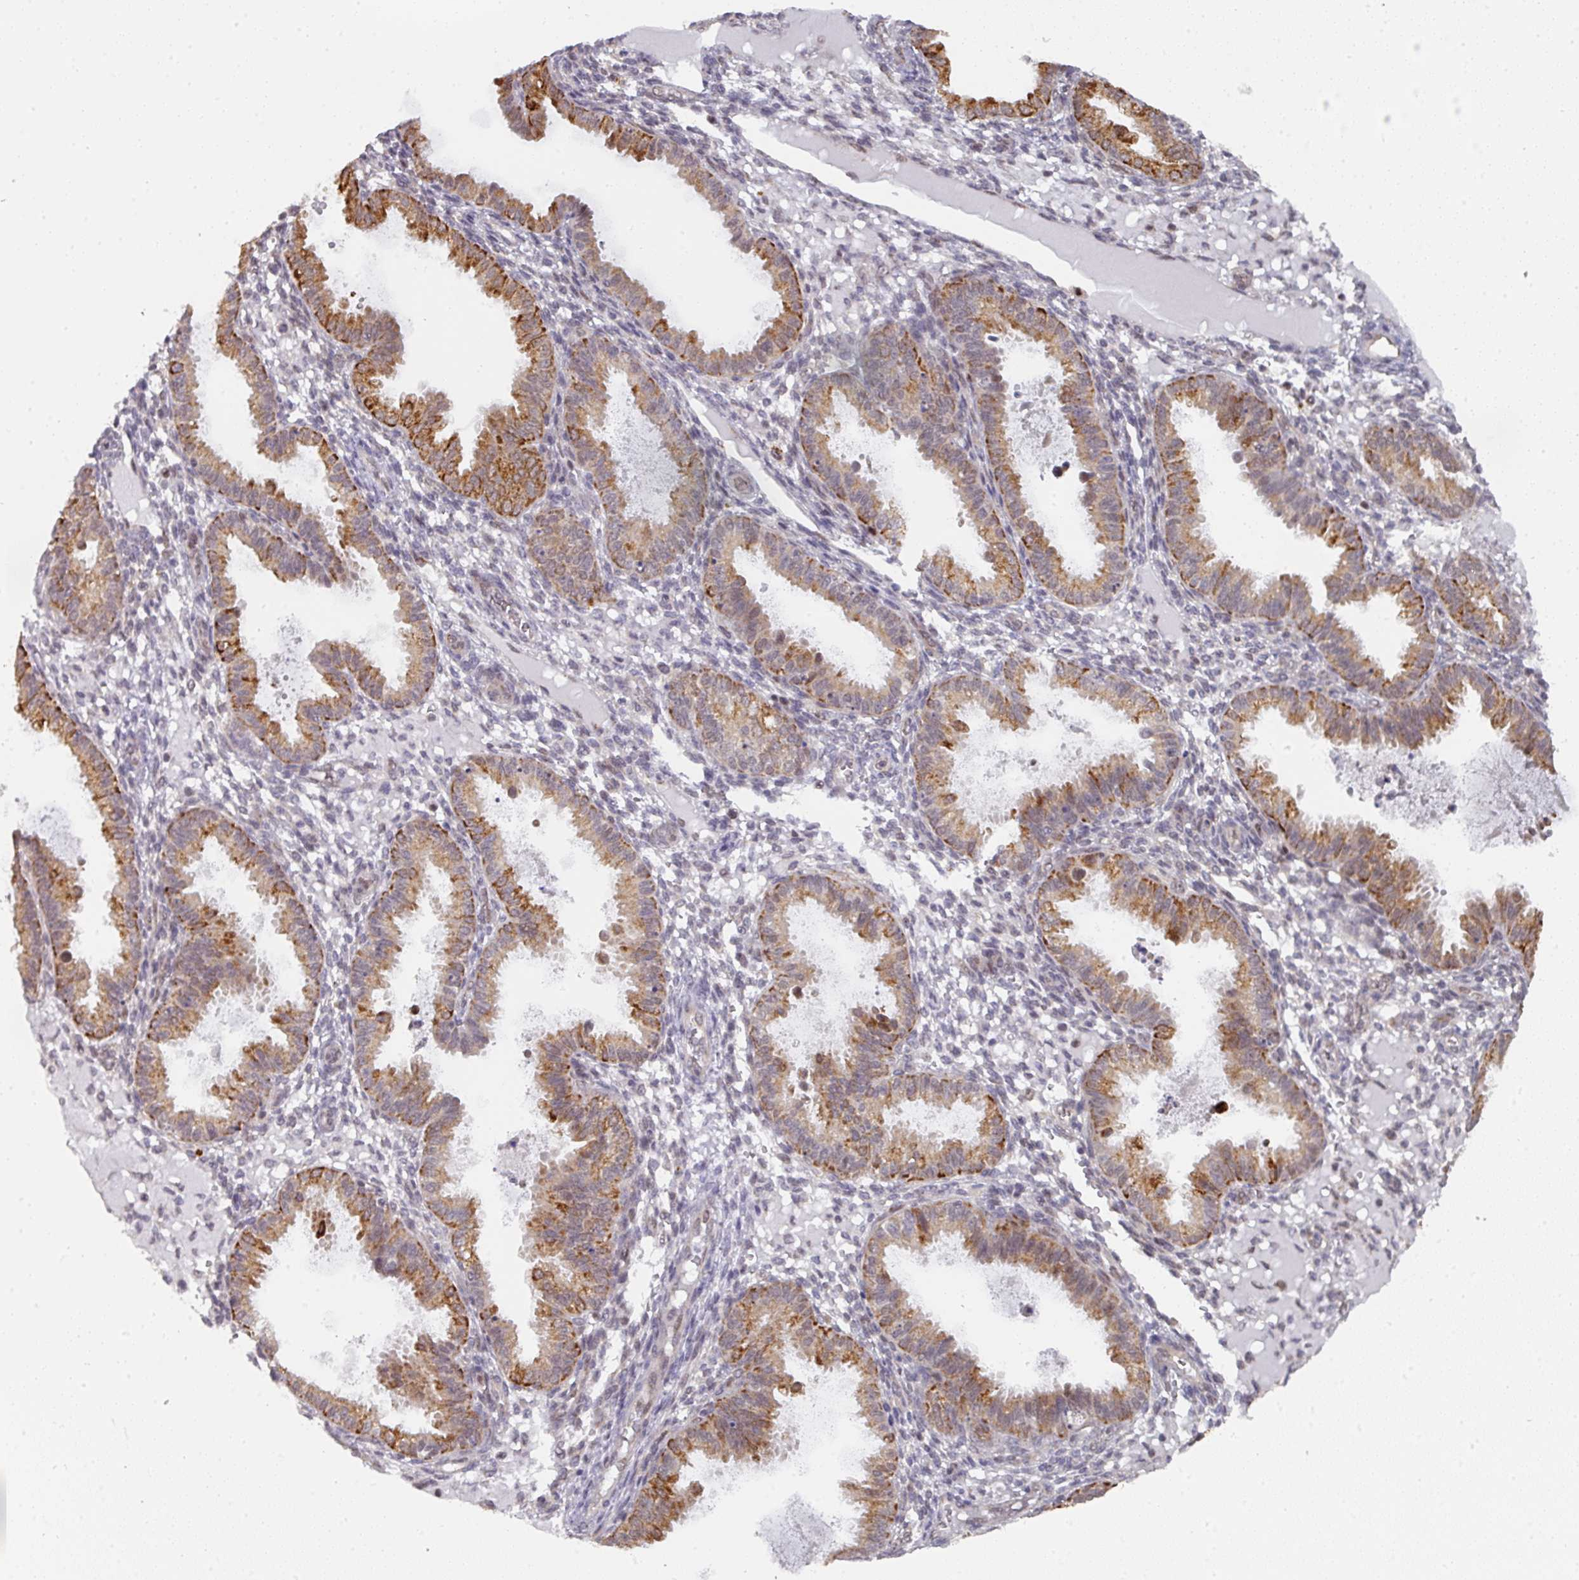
{"staining": {"intensity": "negative", "quantity": "none", "location": "none"}, "tissue": "endometrium", "cell_type": "Cells in endometrial stroma", "image_type": "normal", "snomed": [{"axis": "morphology", "description": "Normal tissue, NOS"}, {"axis": "topography", "description": "Endometrium"}], "caption": "DAB (3,3'-diaminobenzidine) immunohistochemical staining of benign endometrium displays no significant staining in cells in endometrial stroma.", "gene": "C18orf25", "patient": {"sex": "female", "age": 33}}